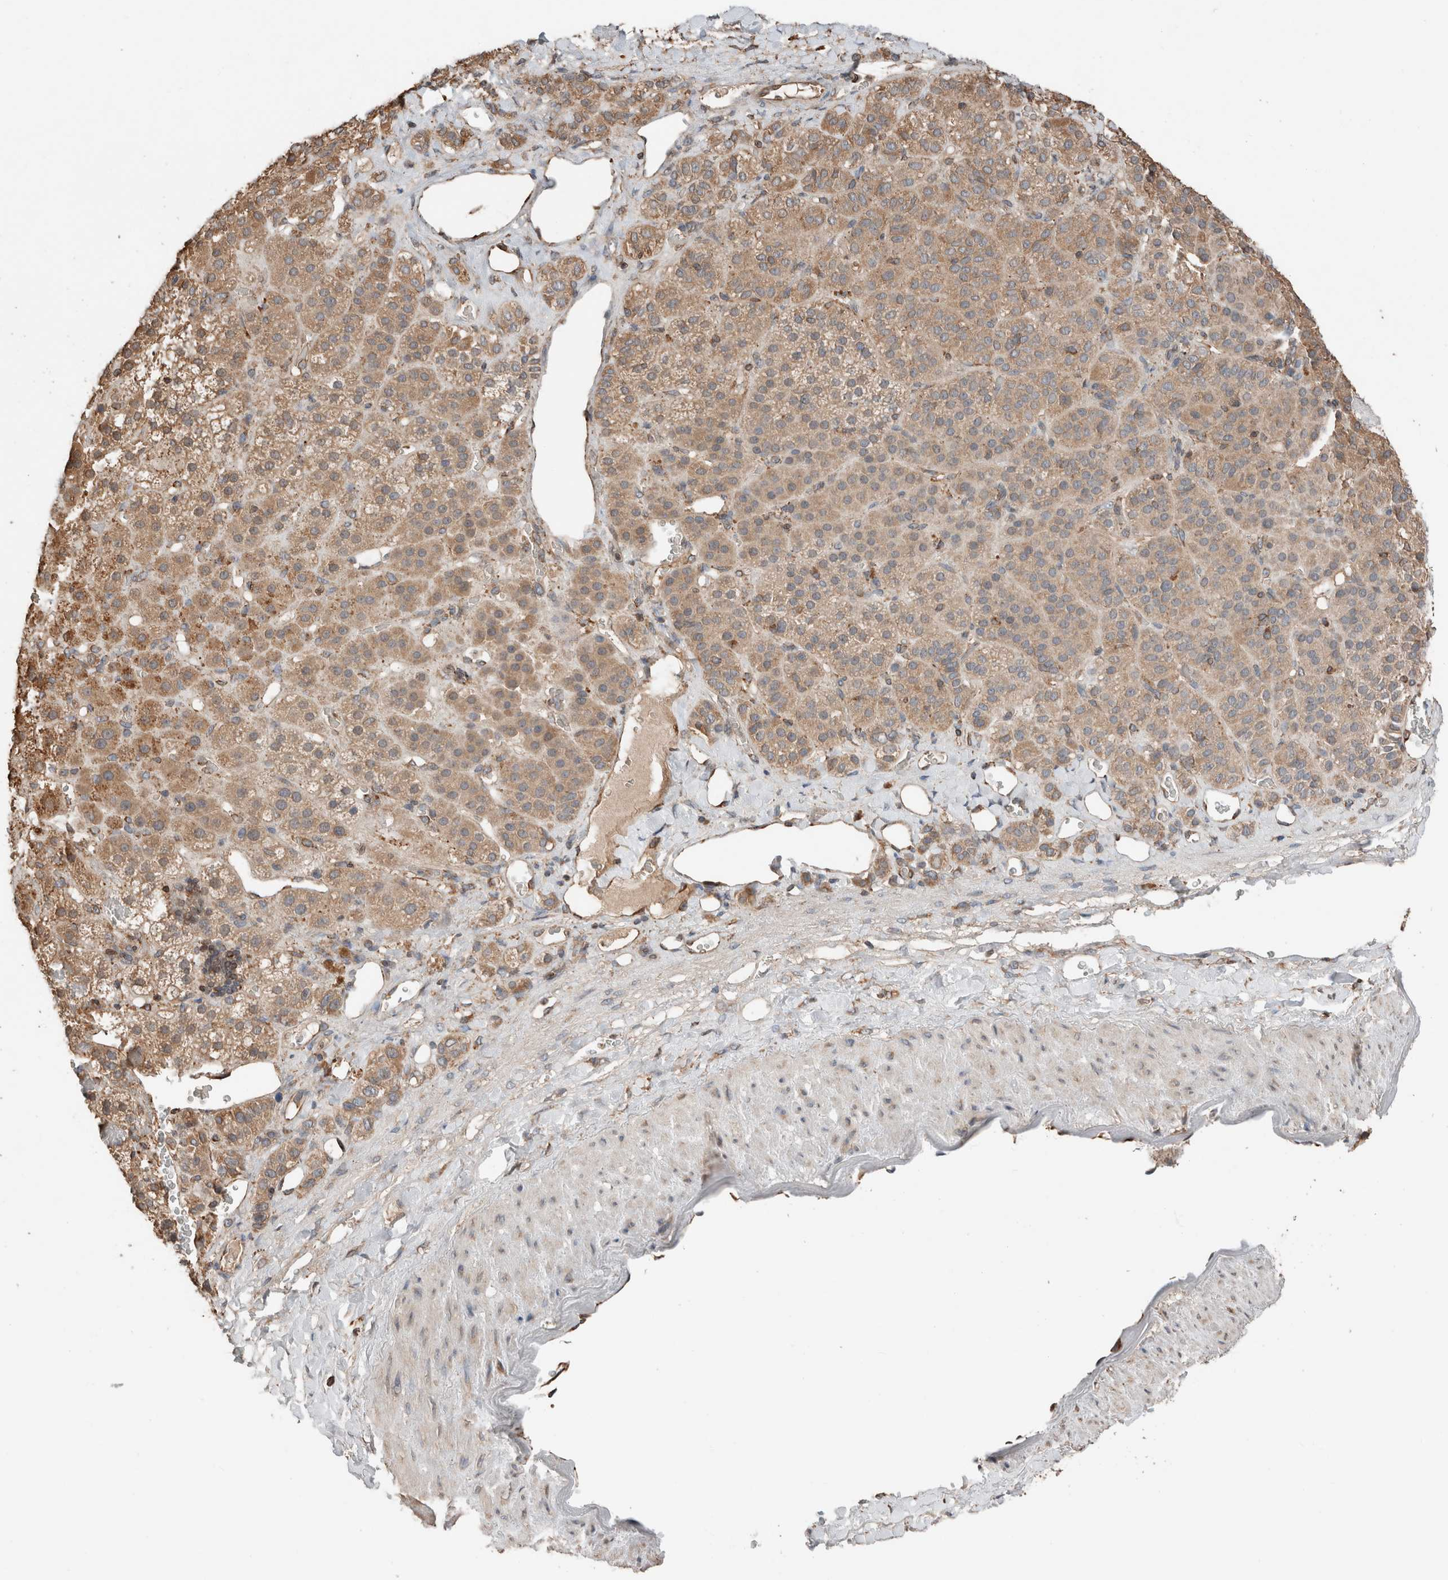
{"staining": {"intensity": "moderate", "quantity": ">75%", "location": "cytoplasmic/membranous"}, "tissue": "adrenal gland", "cell_type": "Glandular cells", "image_type": "normal", "snomed": [{"axis": "morphology", "description": "Normal tissue, NOS"}, {"axis": "topography", "description": "Adrenal gland"}], "caption": "IHC of unremarkable adrenal gland shows medium levels of moderate cytoplasmic/membranous expression in about >75% of glandular cells. (IHC, brightfield microscopy, high magnification).", "gene": "ERAP2", "patient": {"sex": "male", "age": 57}}